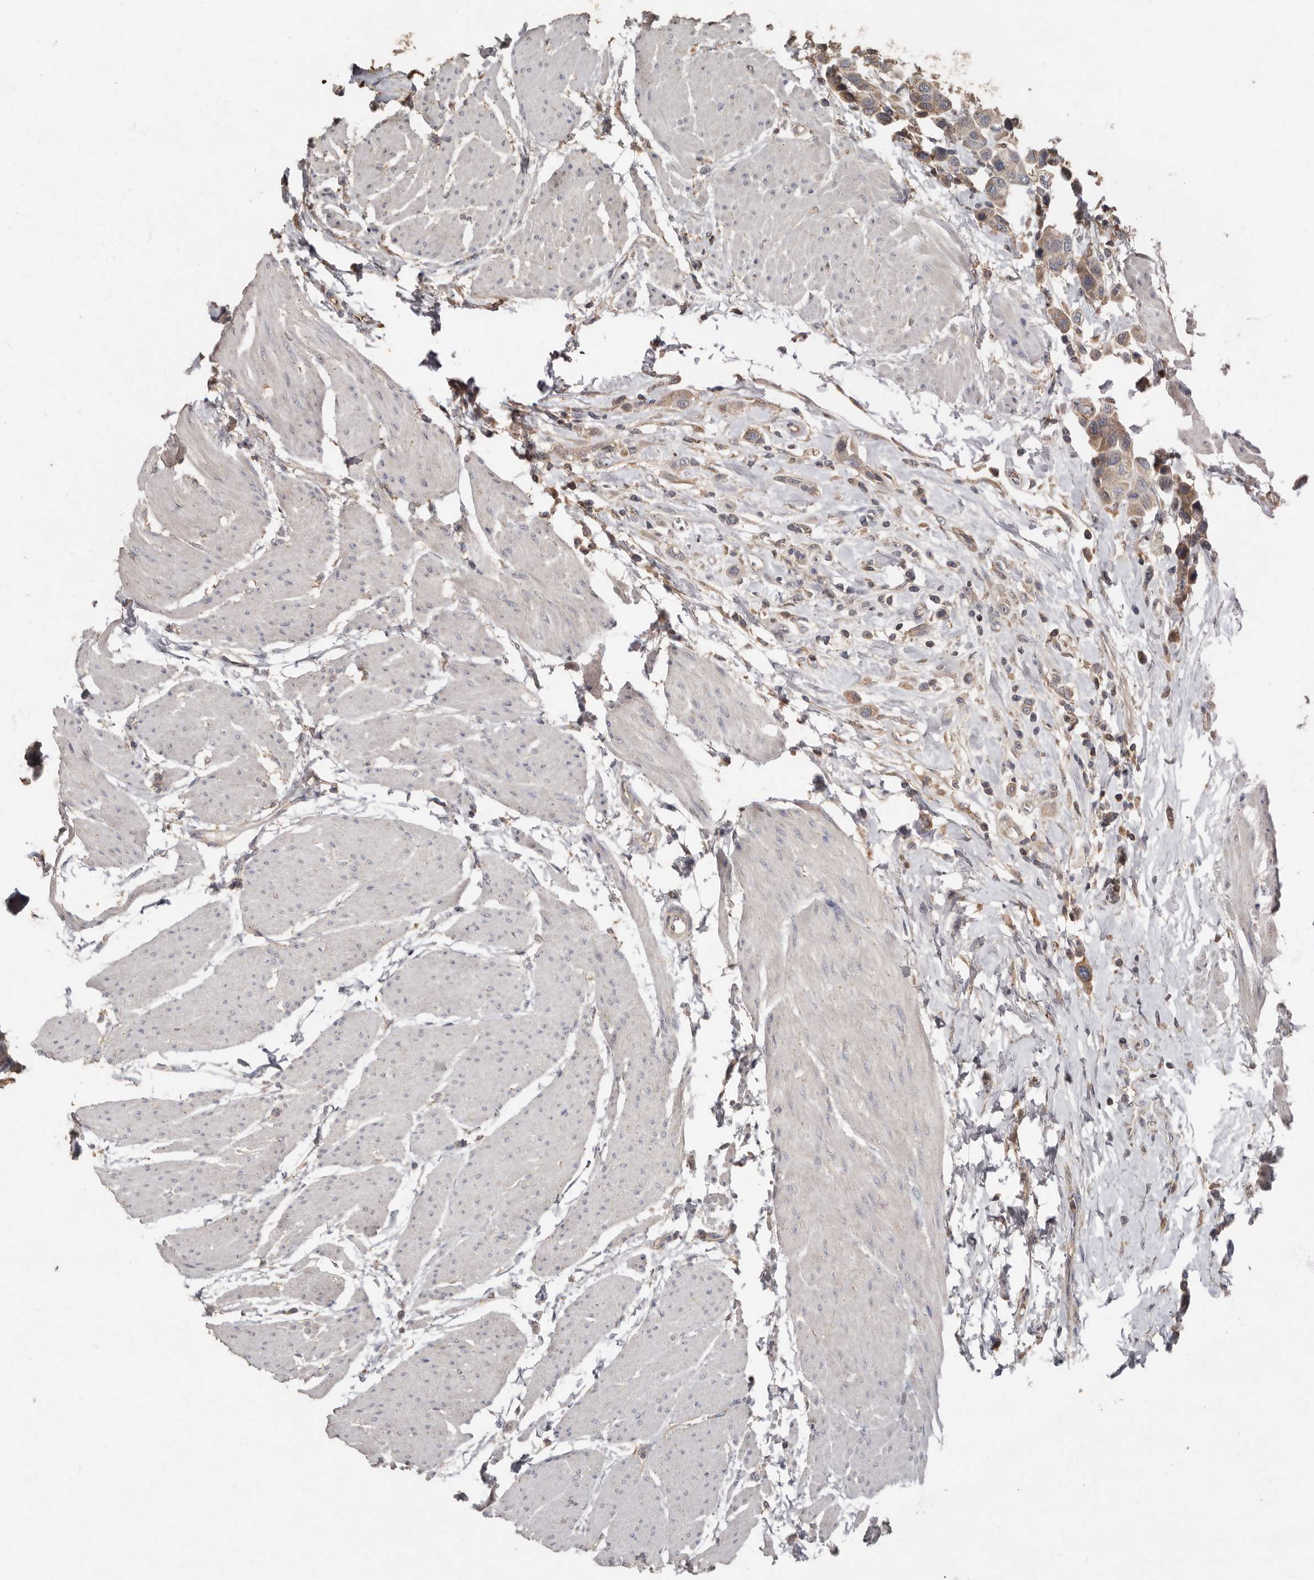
{"staining": {"intensity": "weak", "quantity": "25%-75%", "location": "cytoplasmic/membranous"}, "tissue": "urothelial cancer", "cell_type": "Tumor cells", "image_type": "cancer", "snomed": [{"axis": "morphology", "description": "Urothelial carcinoma, High grade"}, {"axis": "topography", "description": "Urinary bladder"}], "caption": "Immunohistochemical staining of human urothelial cancer shows low levels of weak cytoplasmic/membranous positivity in about 25%-75% of tumor cells. (brown staining indicates protein expression, while blue staining denotes nuclei).", "gene": "KIF26B", "patient": {"sex": "male", "age": 50}}